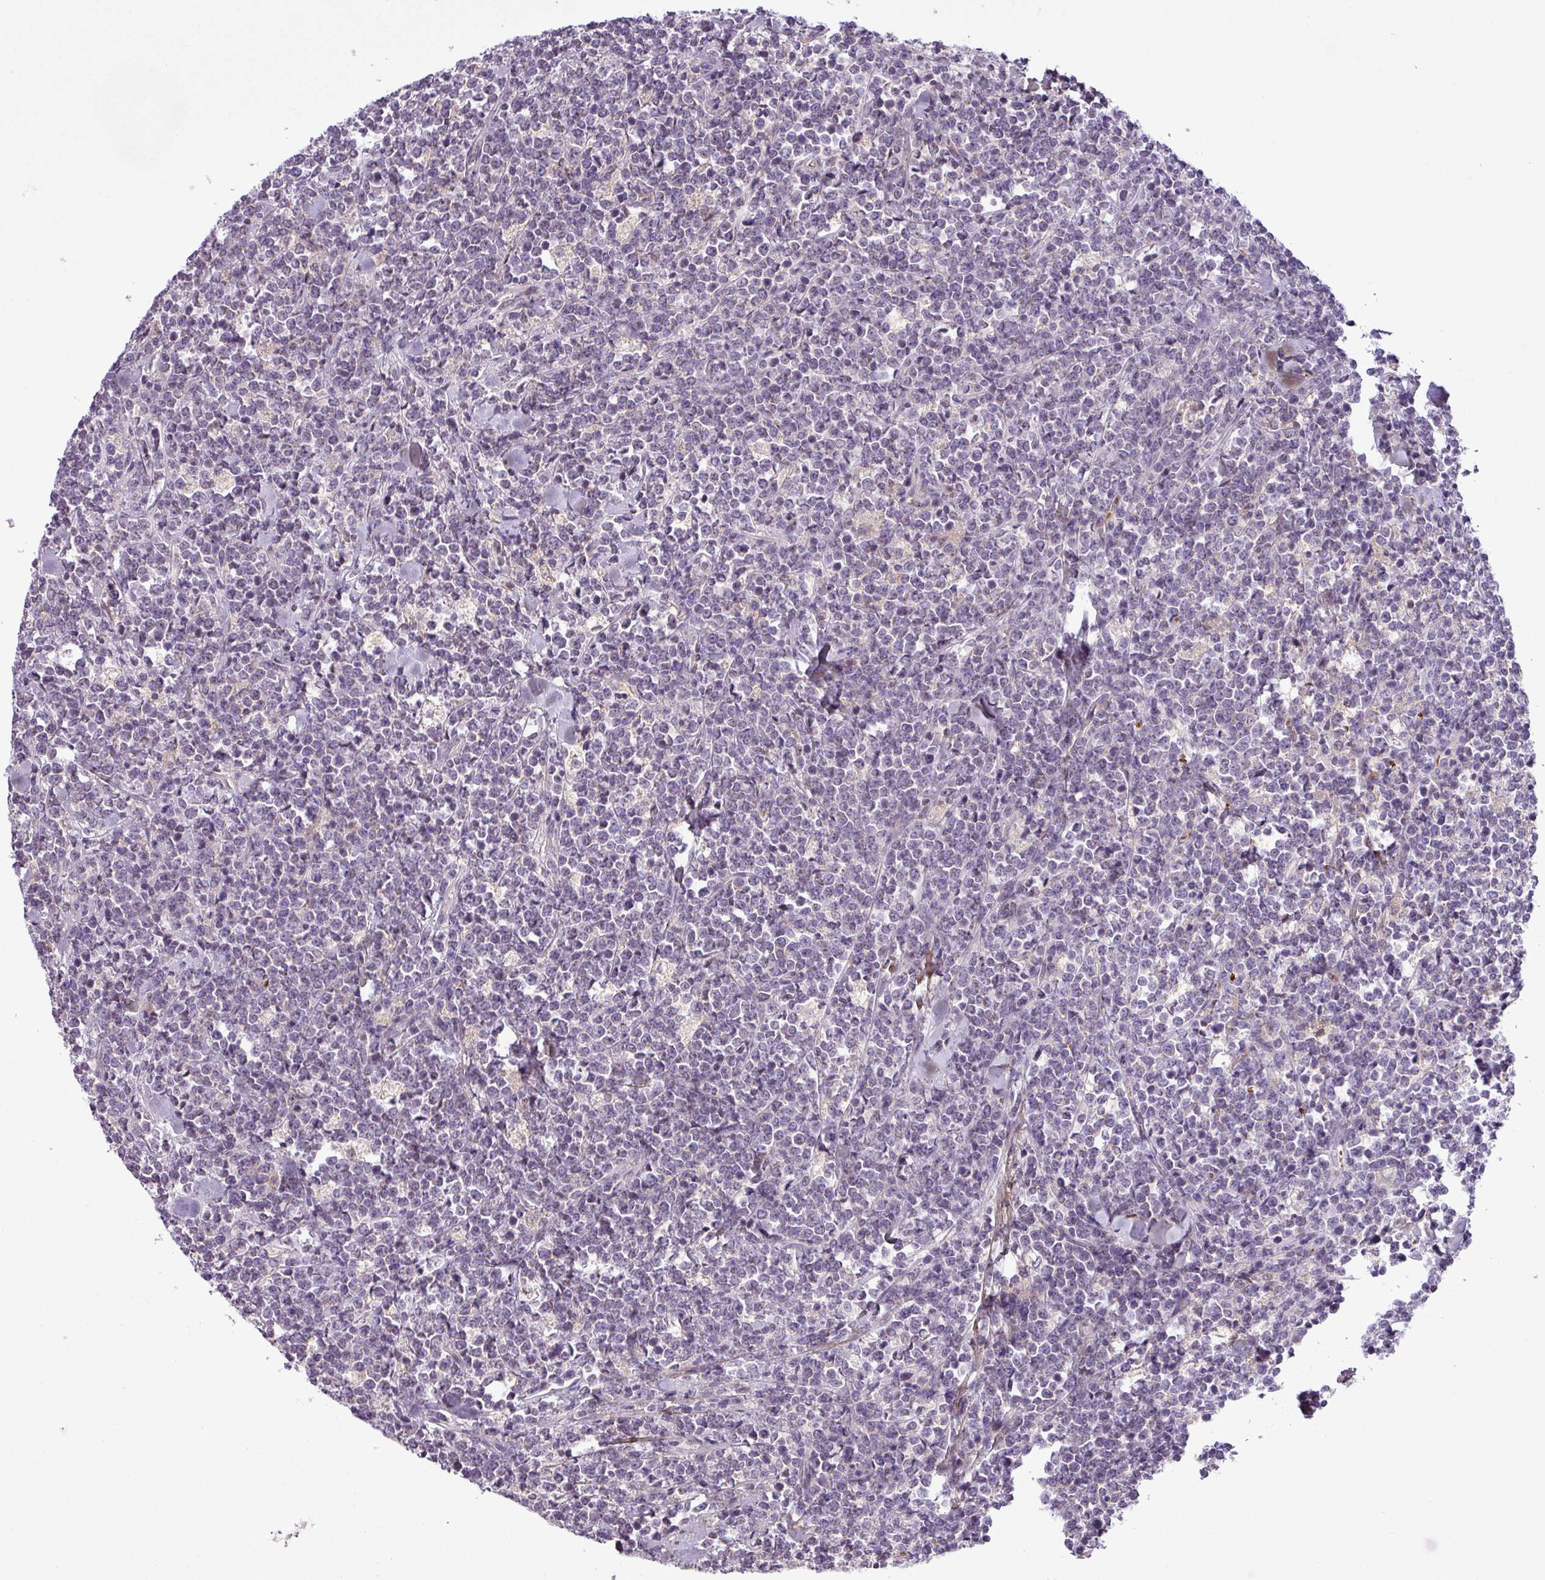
{"staining": {"intensity": "negative", "quantity": "none", "location": "none"}, "tissue": "lymphoma", "cell_type": "Tumor cells", "image_type": "cancer", "snomed": [{"axis": "morphology", "description": "Malignant lymphoma, non-Hodgkin's type, High grade"}, {"axis": "topography", "description": "Small intestine"}, {"axis": "topography", "description": "Colon"}], "caption": "Immunohistochemistry photomicrograph of neoplastic tissue: human lymphoma stained with DAB exhibits no significant protein expression in tumor cells.", "gene": "FAM183A", "patient": {"sex": "male", "age": 8}}